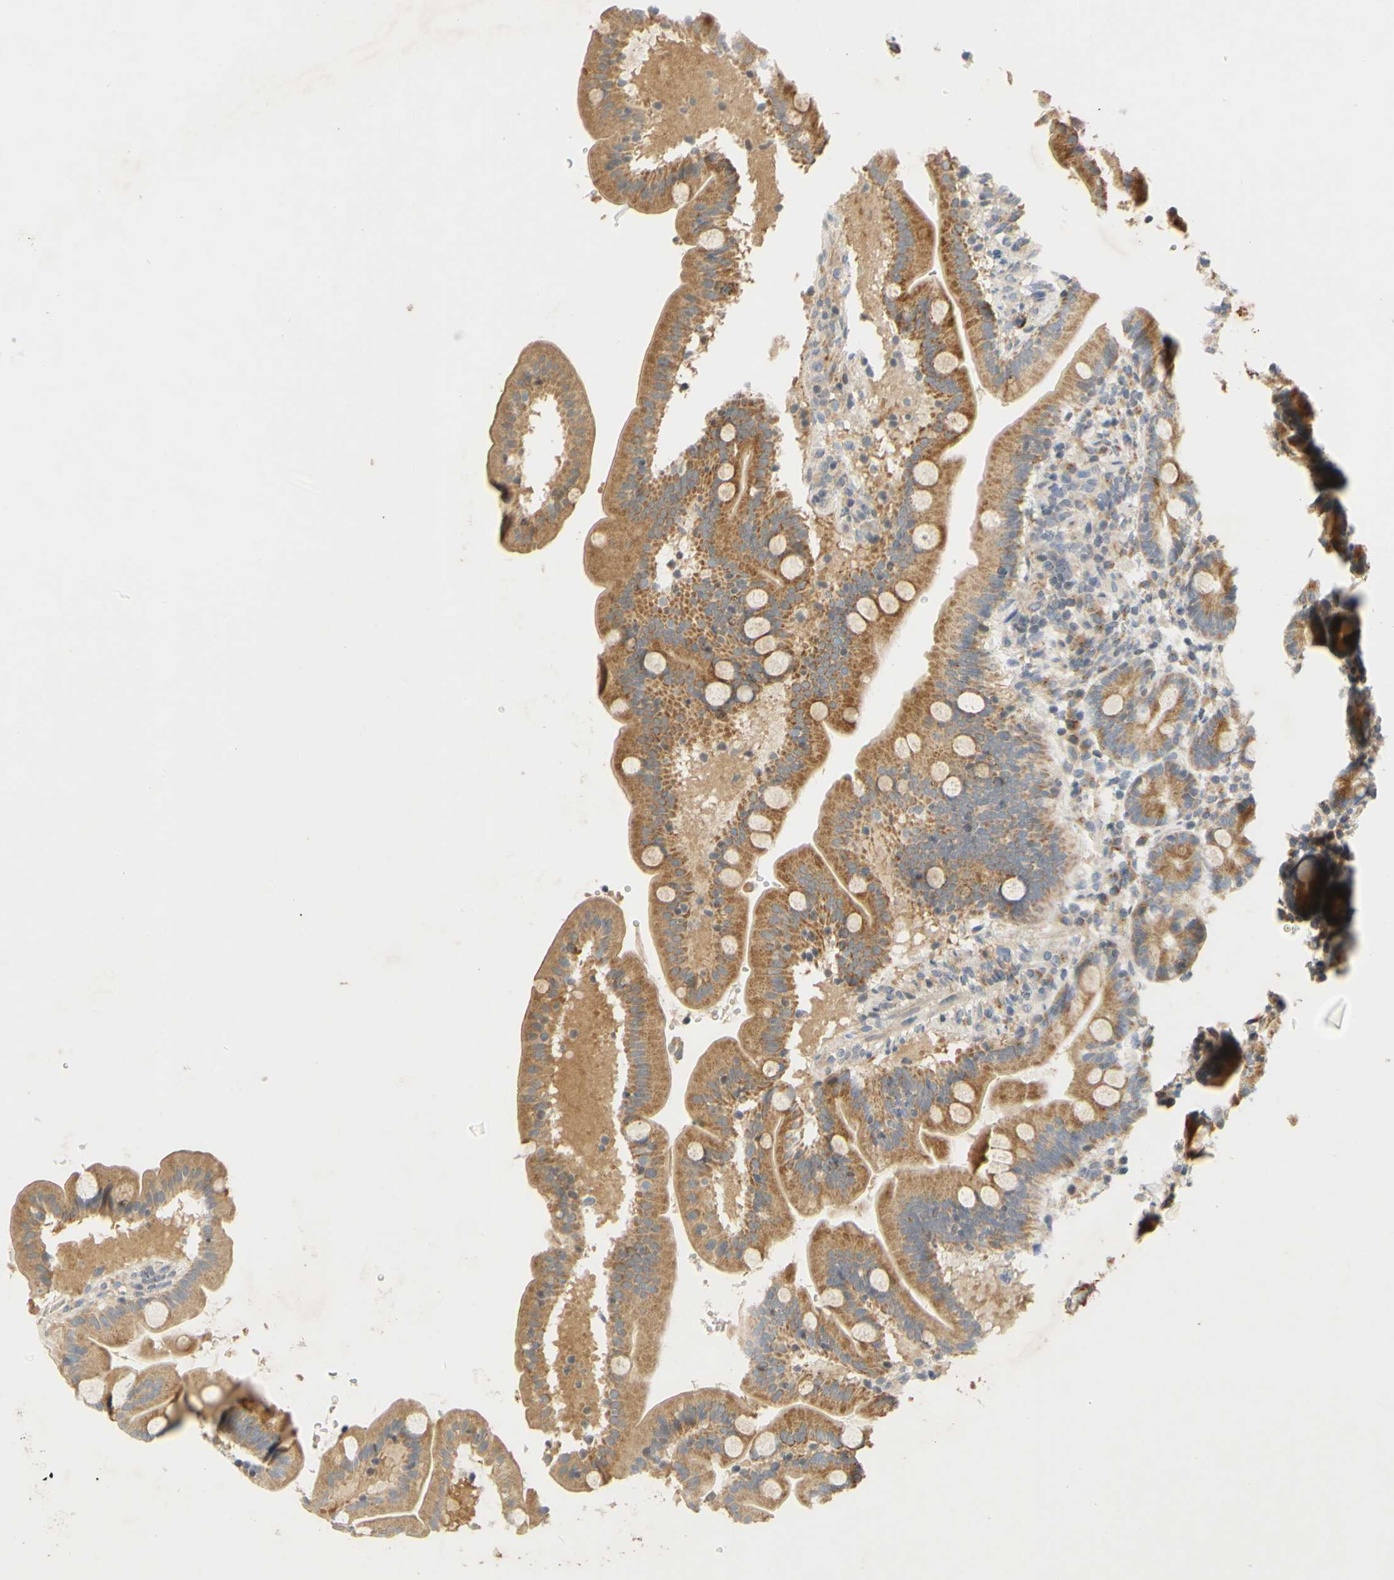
{"staining": {"intensity": "weak", "quantity": ">75%", "location": "cytoplasmic/membranous"}, "tissue": "duodenum", "cell_type": "Glandular cells", "image_type": "normal", "snomed": [{"axis": "morphology", "description": "Normal tissue, NOS"}, {"axis": "topography", "description": "Duodenum"}], "caption": "Benign duodenum shows weak cytoplasmic/membranous staining in about >75% of glandular cells, visualized by immunohistochemistry. Nuclei are stained in blue.", "gene": "CCNB2", "patient": {"sex": "male", "age": 54}}